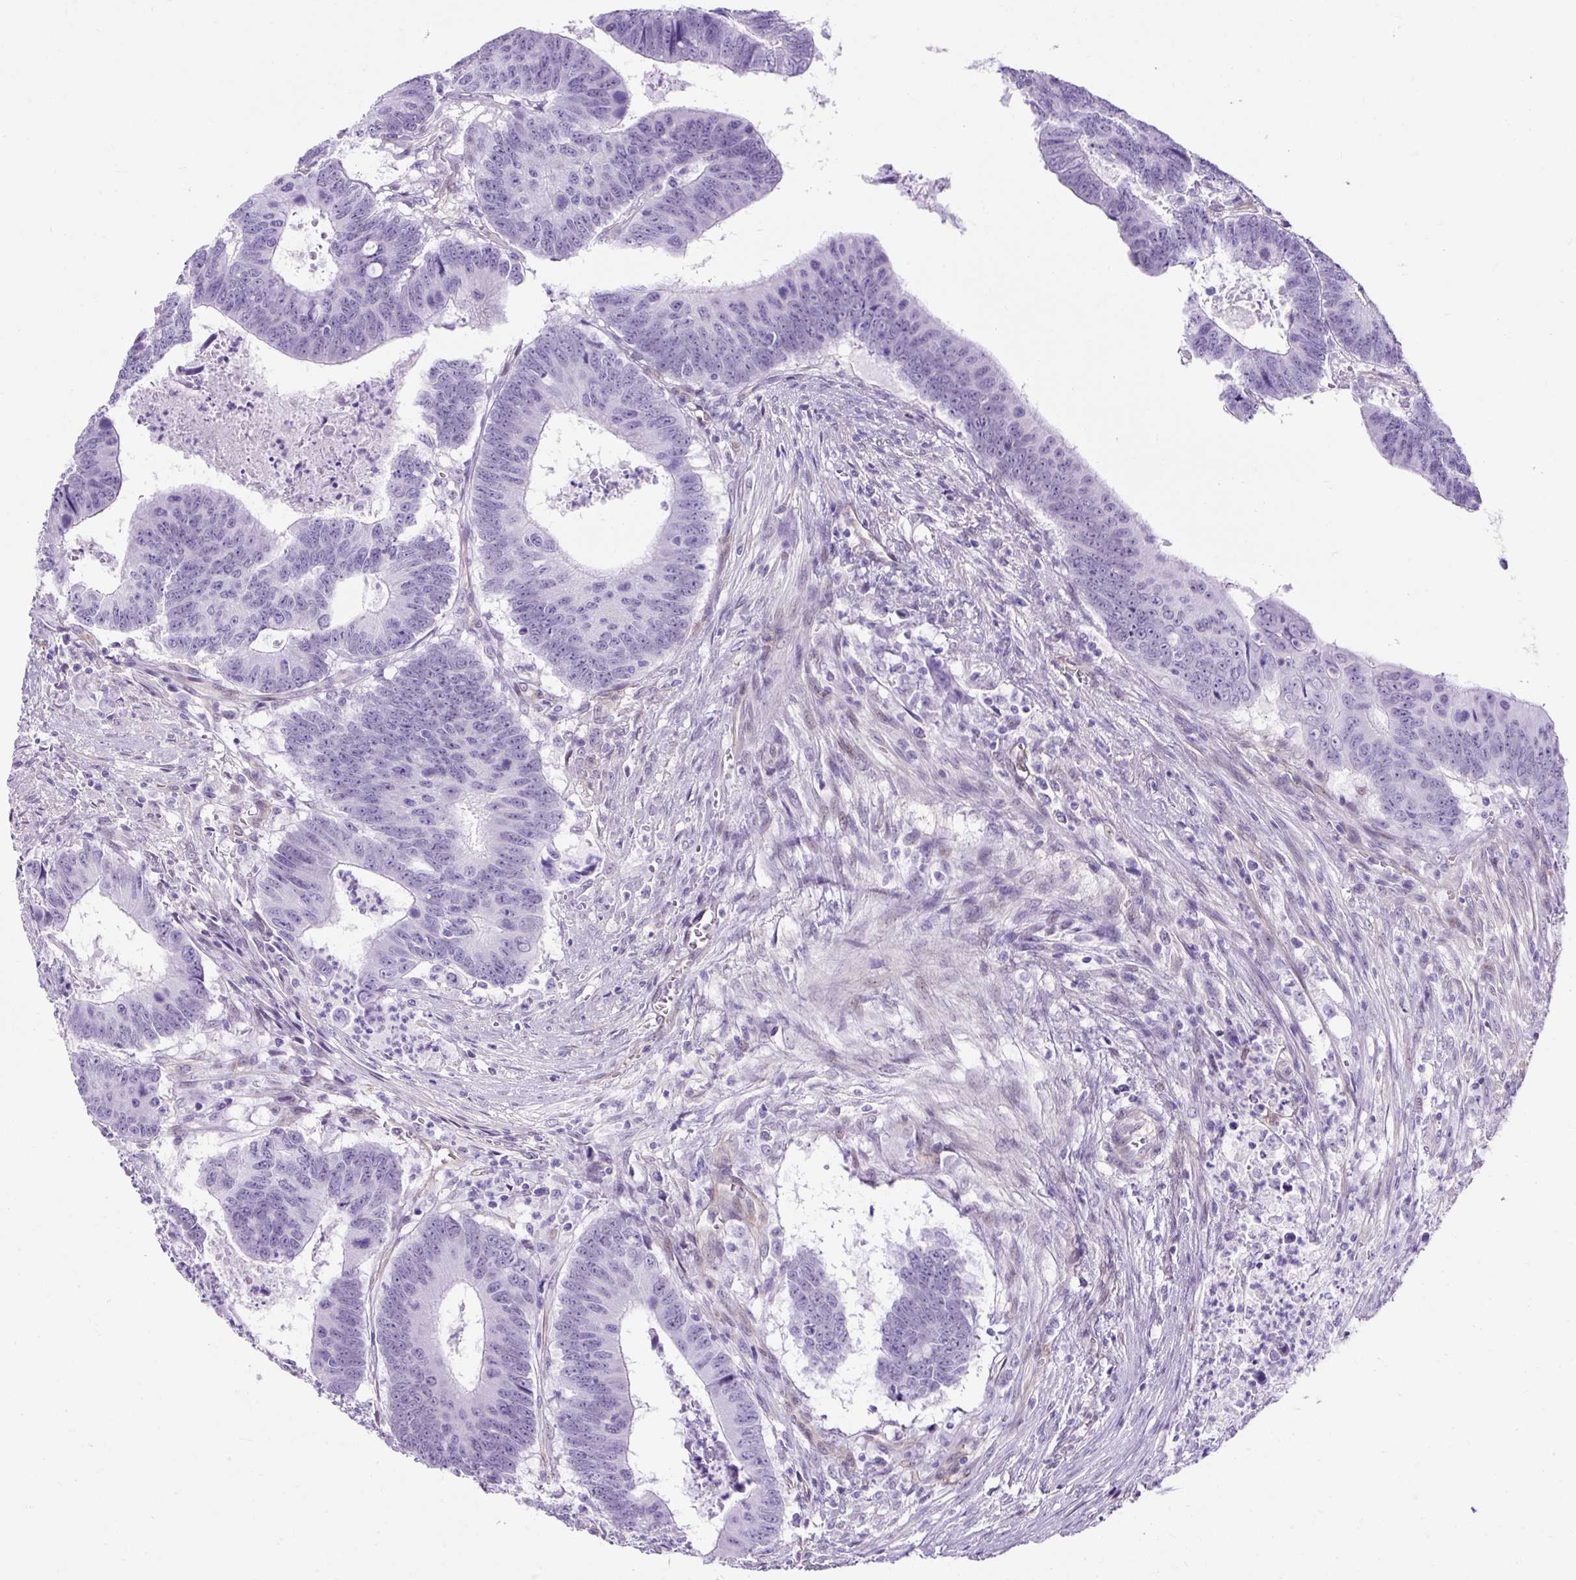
{"staining": {"intensity": "negative", "quantity": "none", "location": "none"}, "tissue": "colorectal cancer", "cell_type": "Tumor cells", "image_type": "cancer", "snomed": [{"axis": "morphology", "description": "Adenocarcinoma, NOS"}, {"axis": "topography", "description": "Colon"}], "caption": "IHC of colorectal adenocarcinoma reveals no positivity in tumor cells.", "gene": "KRT12", "patient": {"sex": "male", "age": 62}}